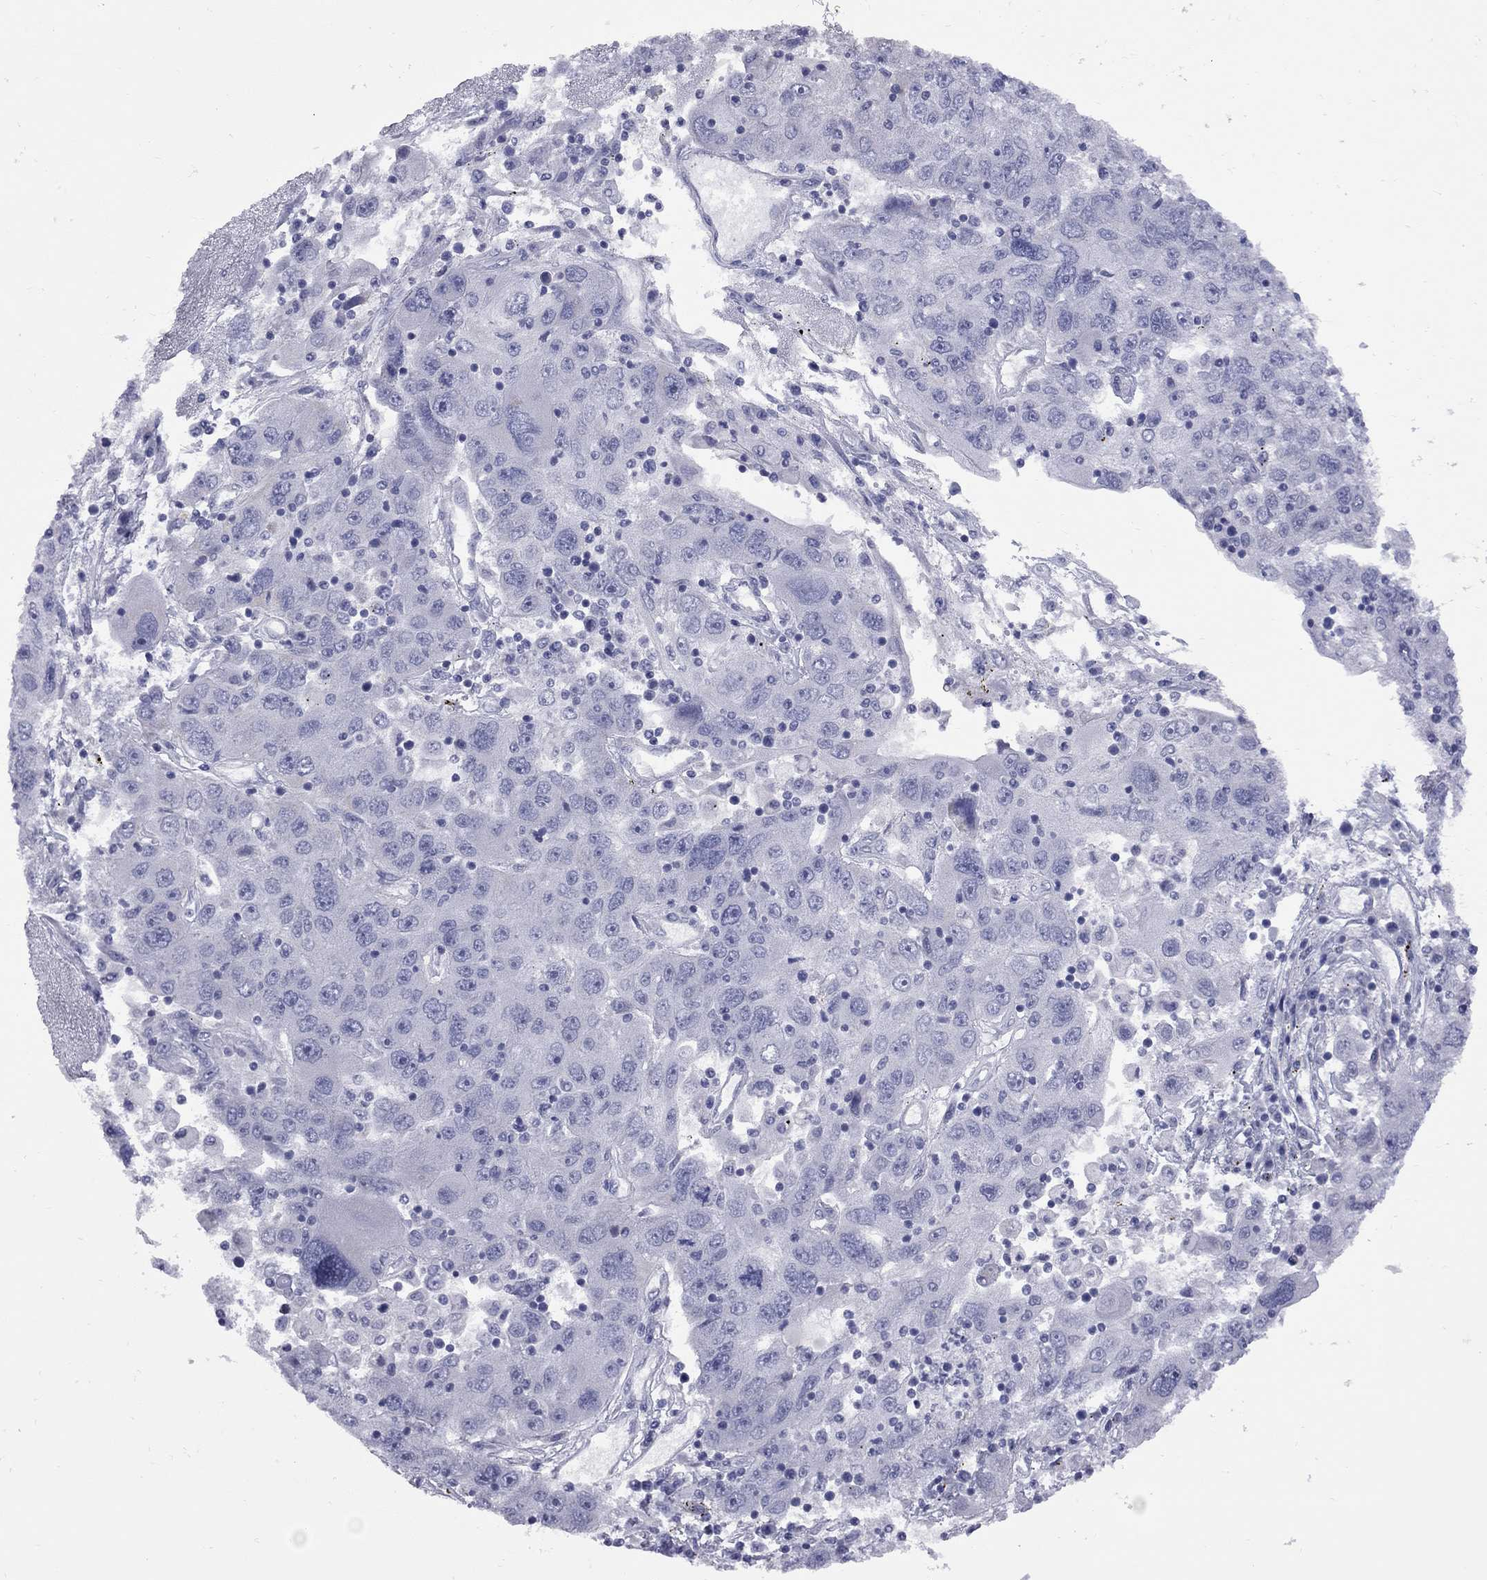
{"staining": {"intensity": "negative", "quantity": "none", "location": "none"}, "tissue": "stomach cancer", "cell_type": "Tumor cells", "image_type": "cancer", "snomed": [{"axis": "morphology", "description": "Adenocarcinoma, NOS"}, {"axis": "topography", "description": "Stomach"}], "caption": "High magnification brightfield microscopy of stomach cancer stained with DAB (3,3'-diaminobenzidine) (brown) and counterstained with hematoxylin (blue): tumor cells show no significant expression.", "gene": "ABCB4", "patient": {"sex": "male", "age": 56}}